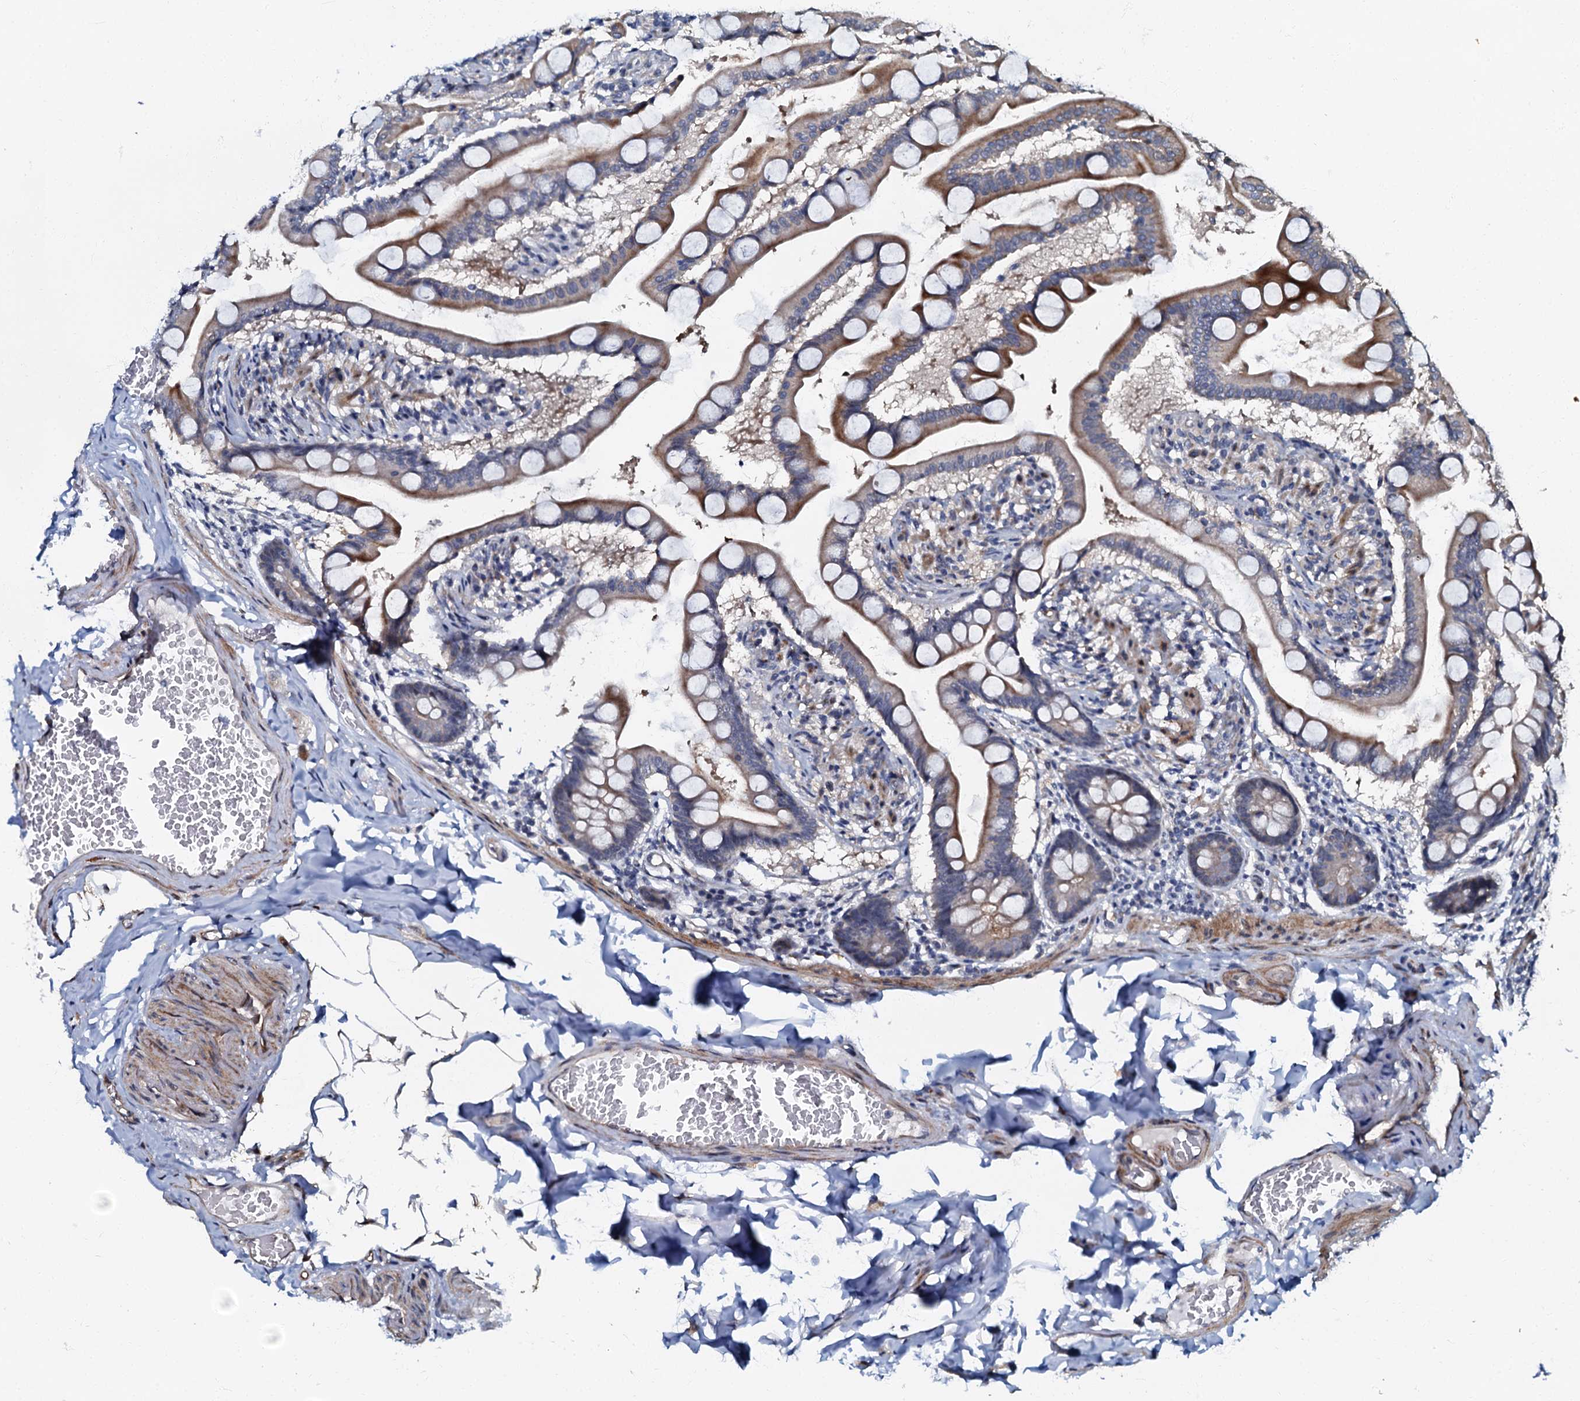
{"staining": {"intensity": "moderate", "quantity": "25%-75%", "location": "cytoplasmic/membranous"}, "tissue": "small intestine", "cell_type": "Glandular cells", "image_type": "normal", "snomed": [{"axis": "morphology", "description": "Normal tissue, NOS"}, {"axis": "topography", "description": "Small intestine"}], "caption": "Immunohistochemistry micrograph of normal small intestine: small intestine stained using immunohistochemistry demonstrates medium levels of moderate protein expression localized specifically in the cytoplasmic/membranous of glandular cells, appearing as a cytoplasmic/membranous brown color.", "gene": "OLAH", "patient": {"sex": "male", "age": 41}}